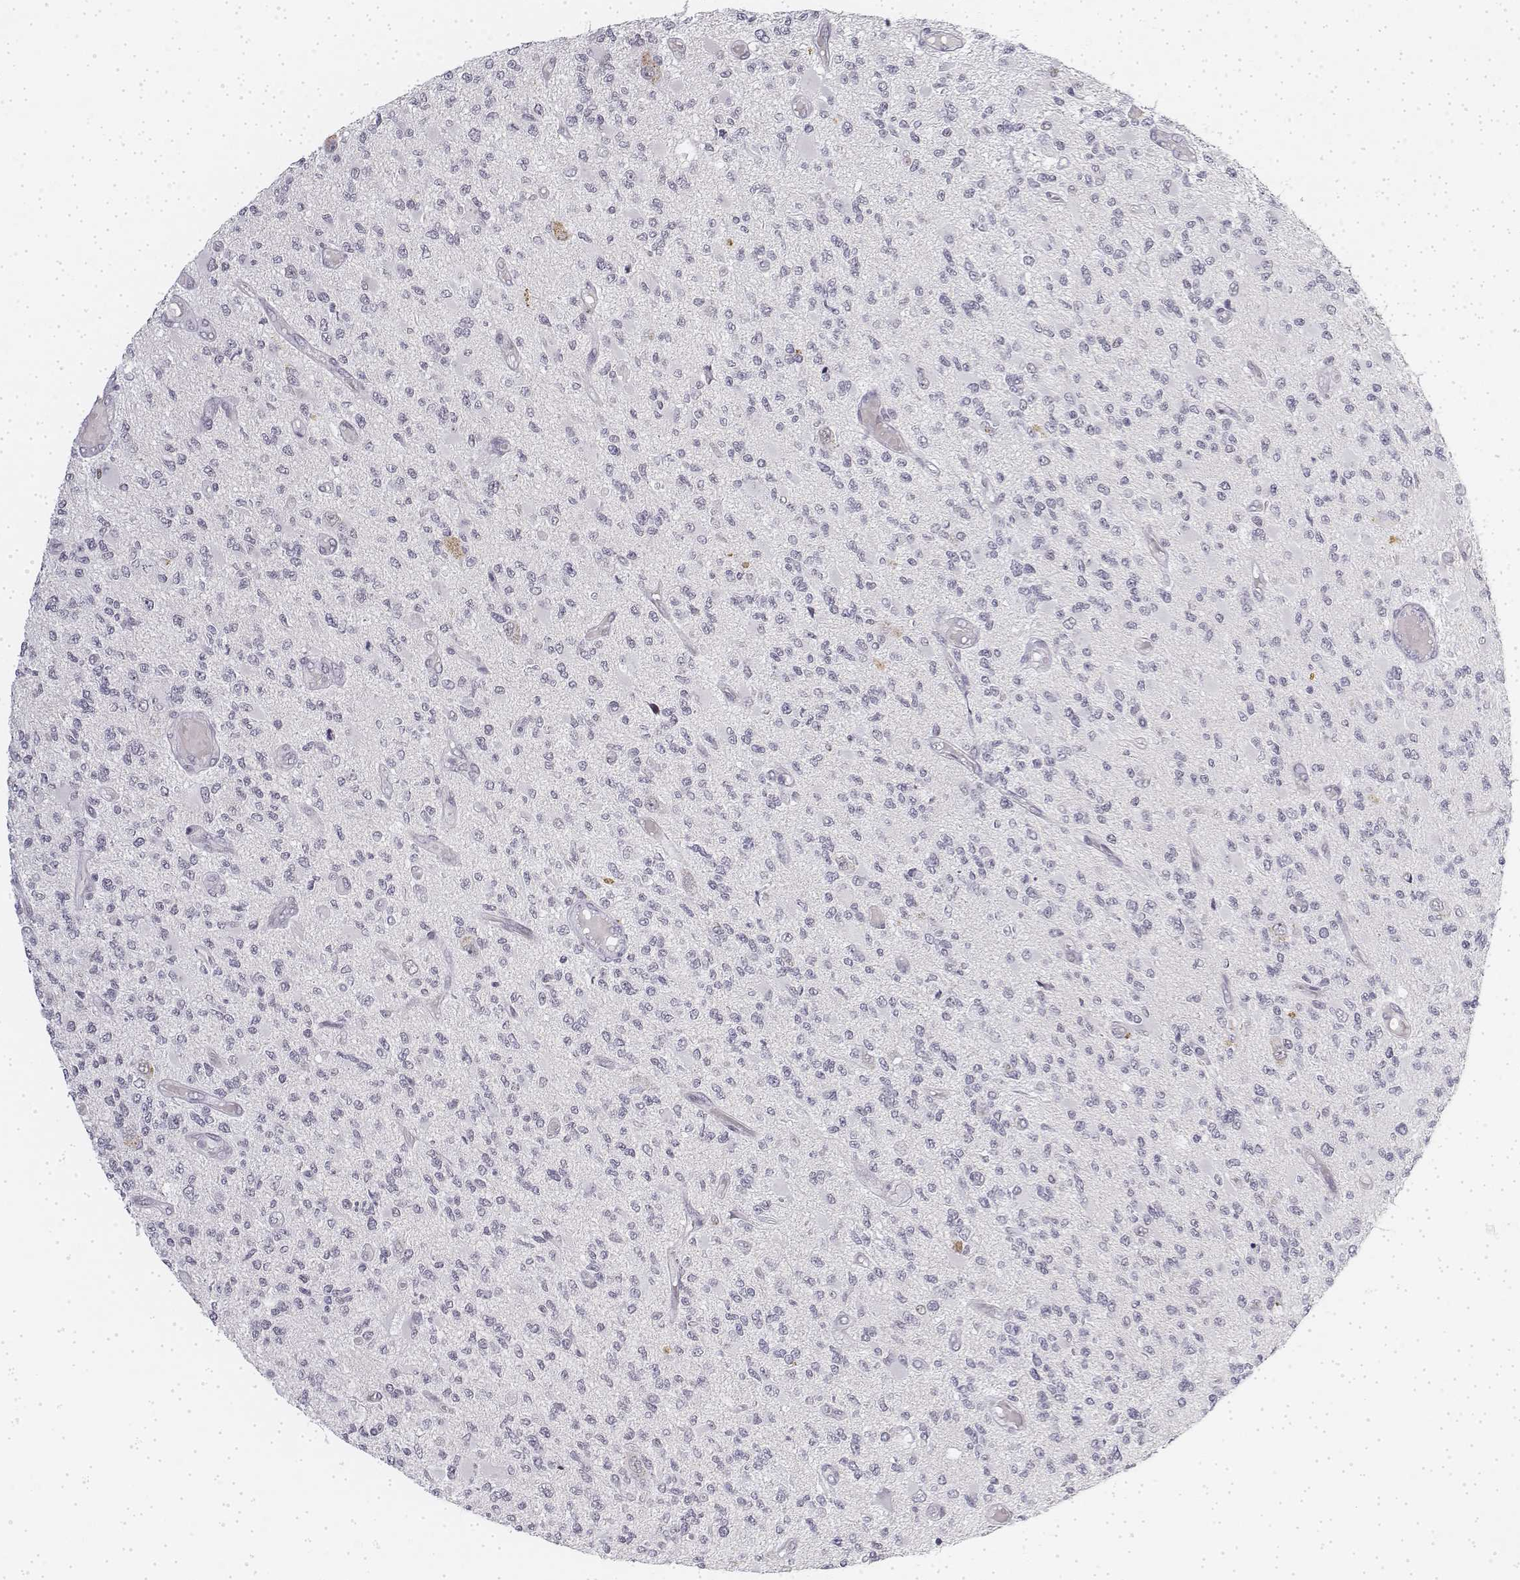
{"staining": {"intensity": "negative", "quantity": "none", "location": "none"}, "tissue": "glioma", "cell_type": "Tumor cells", "image_type": "cancer", "snomed": [{"axis": "morphology", "description": "Glioma, malignant, High grade"}, {"axis": "topography", "description": "Brain"}], "caption": "Immunohistochemistry of glioma exhibits no positivity in tumor cells. (Stains: DAB immunohistochemistry with hematoxylin counter stain, Microscopy: brightfield microscopy at high magnification).", "gene": "KRT84", "patient": {"sex": "female", "age": 63}}